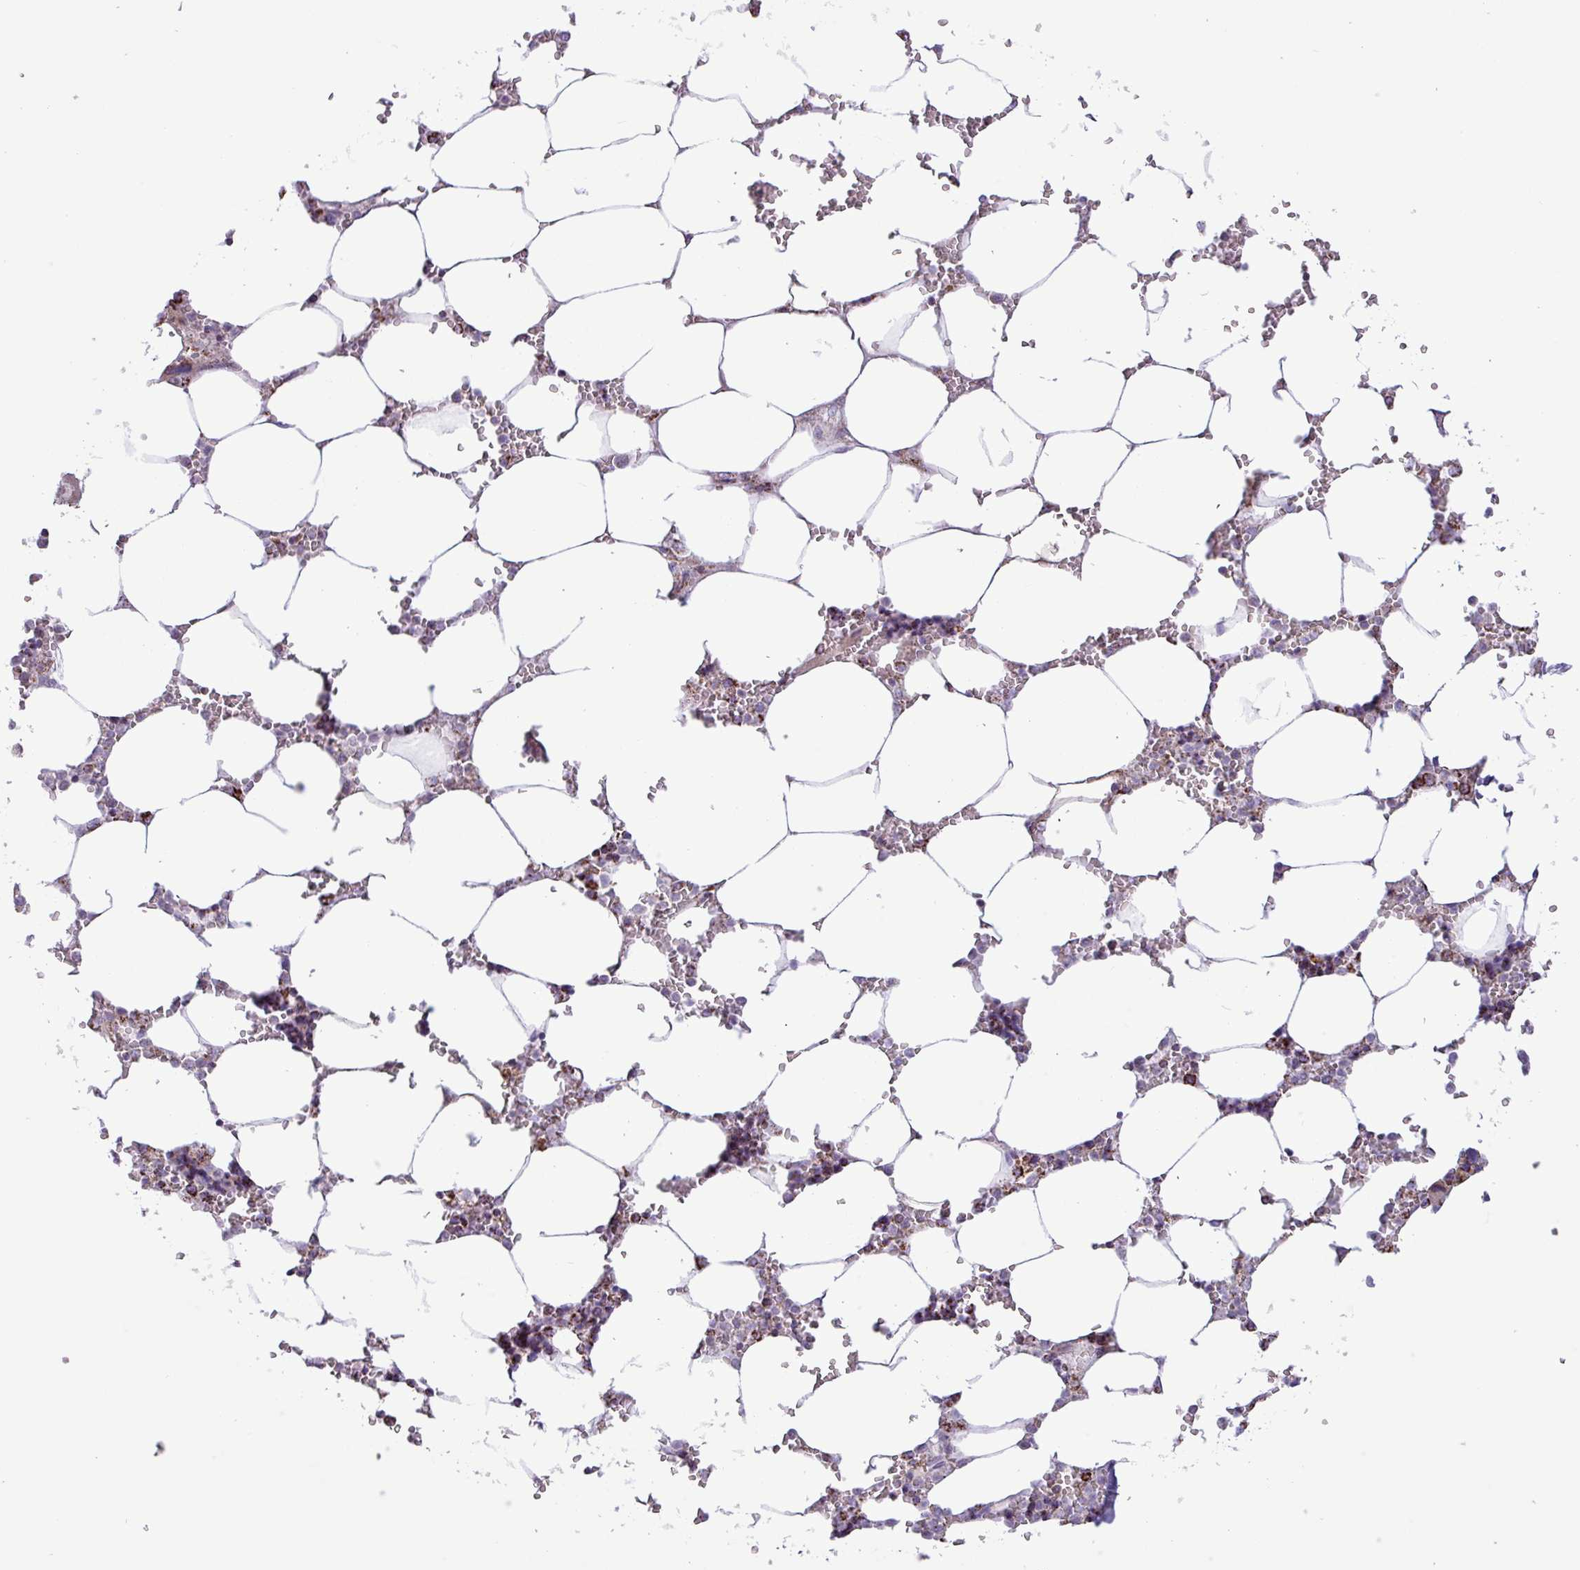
{"staining": {"intensity": "moderate", "quantity": "25%-75%", "location": "cytoplasmic/membranous"}, "tissue": "bone marrow", "cell_type": "Hematopoietic cells", "image_type": "normal", "snomed": [{"axis": "morphology", "description": "Normal tissue, NOS"}, {"axis": "topography", "description": "Bone marrow"}], "caption": "Protein staining of benign bone marrow exhibits moderate cytoplasmic/membranous expression in about 25%-75% of hematopoietic cells.", "gene": "RTL3", "patient": {"sex": "male", "age": 64}}